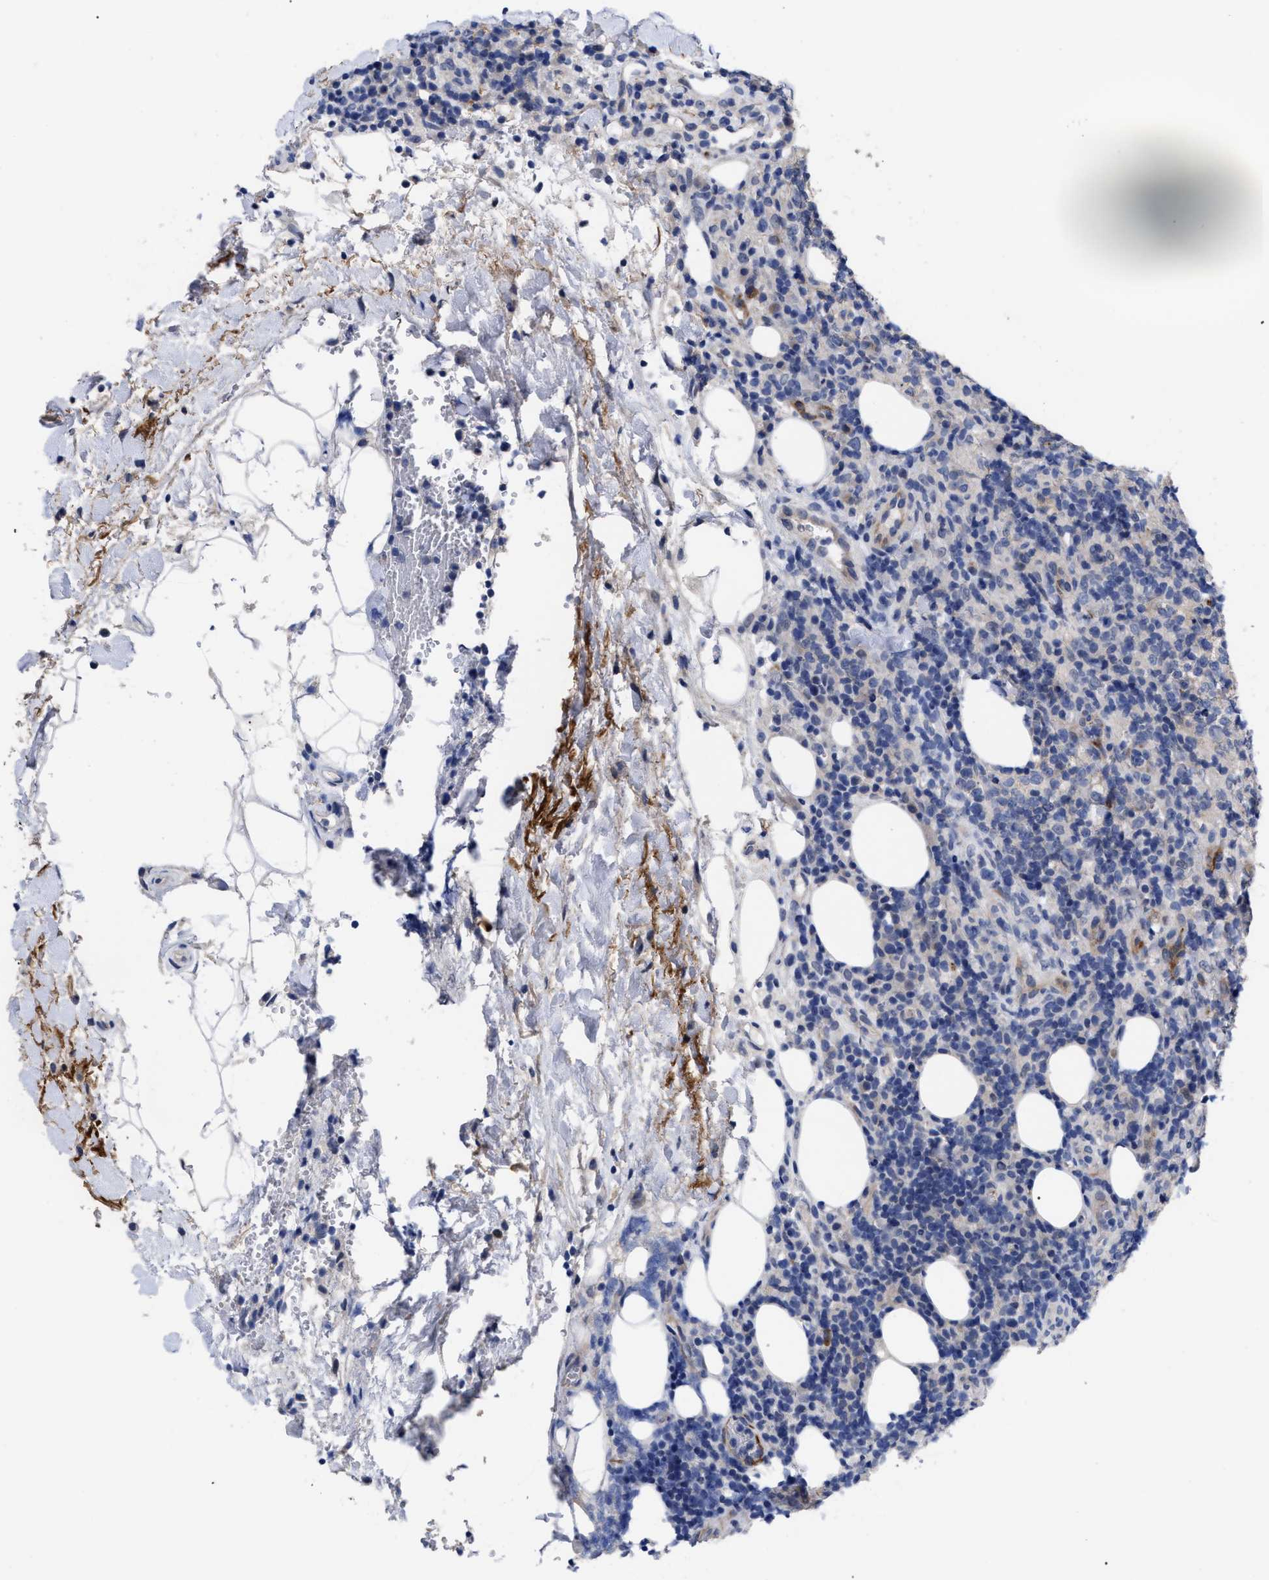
{"staining": {"intensity": "negative", "quantity": "none", "location": "none"}, "tissue": "lymphoma", "cell_type": "Tumor cells", "image_type": "cancer", "snomed": [{"axis": "morphology", "description": "Malignant lymphoma, non-Hodgkin's type, High grade"}, {"axis": "topography", "description": "Lymph node"}], "caption": "High power microscopy micrograph of an immunohistochemistry (IHC) micrograph of lymphoma, revealing no significant staining in tumor cells.", "gene": "CCN5", "patient": {"sex": "female", "age": 76}}